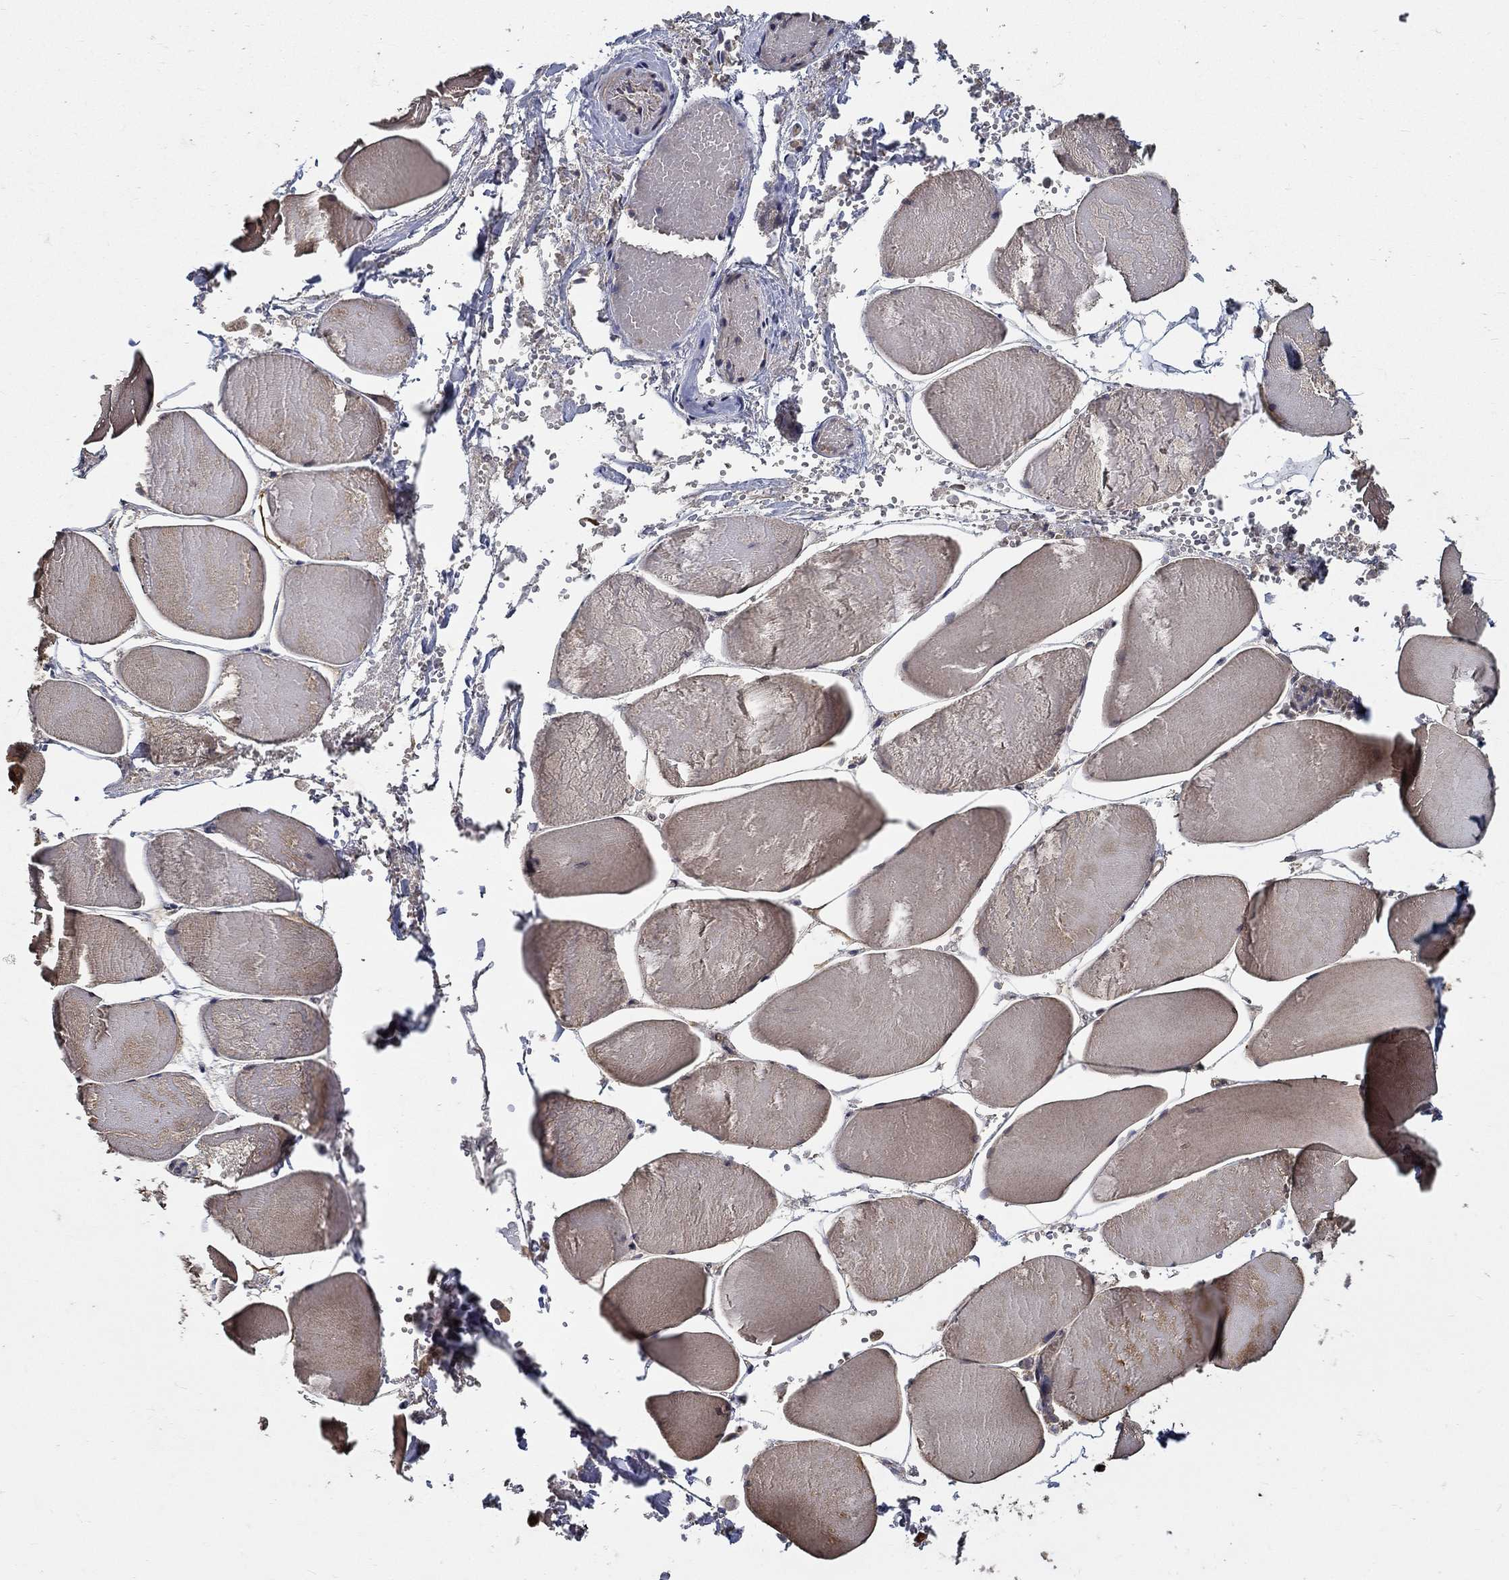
{"staining": {"intensity": "weak", "quantity": "25%-75%", "location": "cytoplasmic/membranous"}, "tissue": "skeletal muscle", "cell_type": "Myocytes", "image_type": "normal", "snomed": [{"axis": "morphology", "description": "Normal tissue, NOS"}, {"axis": "morphology", "description": "Malignant melanoma, Metastatic site"}, {"axis": "topography", "description": "Skeletal muscle"}], "caption": "A micrograph showing weak cytoplasmic/membranous staining in approximately 25%-75% of myocytes in unremarkable skeletal muscle, as visualized by brown immunohistochemical staining.", "gene": "ZNF594", "patient": {"sex": "male", "age": 50}}